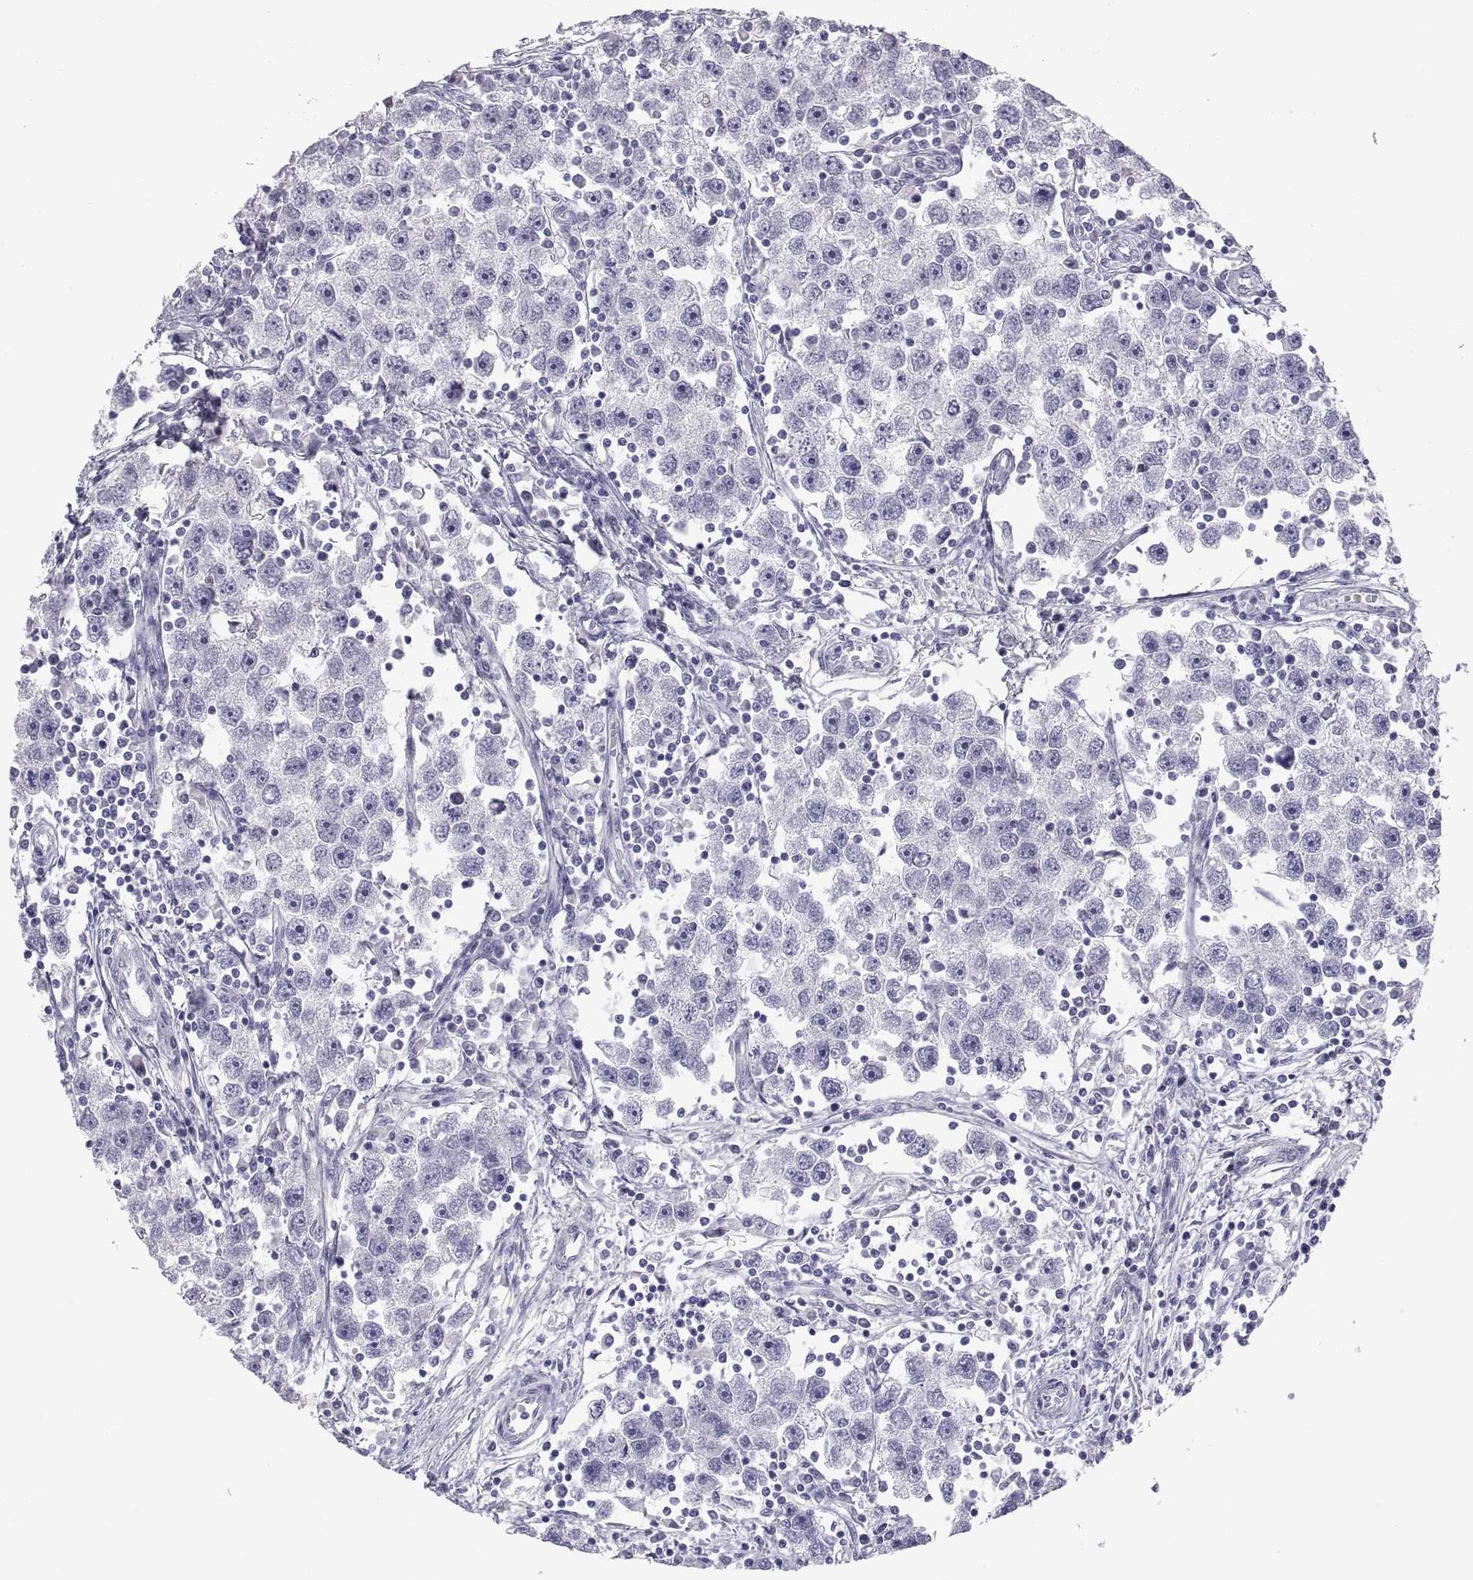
{"staining": {"intensity": "negative", "quantity": "none", "location": "none"}, "tissue": "testis cancer", "cell_type": "Tumor cells", "image_type": "cancer", "snomed": [{"axis": "morphology", "description": "Seminoma, NOS"}, {"axis": "topography", "description": "Testis"}], "caption": "IHC photomicrograph of testis seminoma stained for a protein (brown), which exhibits no expression in tumor cells.", "gene": "FAM170A", "patient": {"sex": "male", "age": 30}}